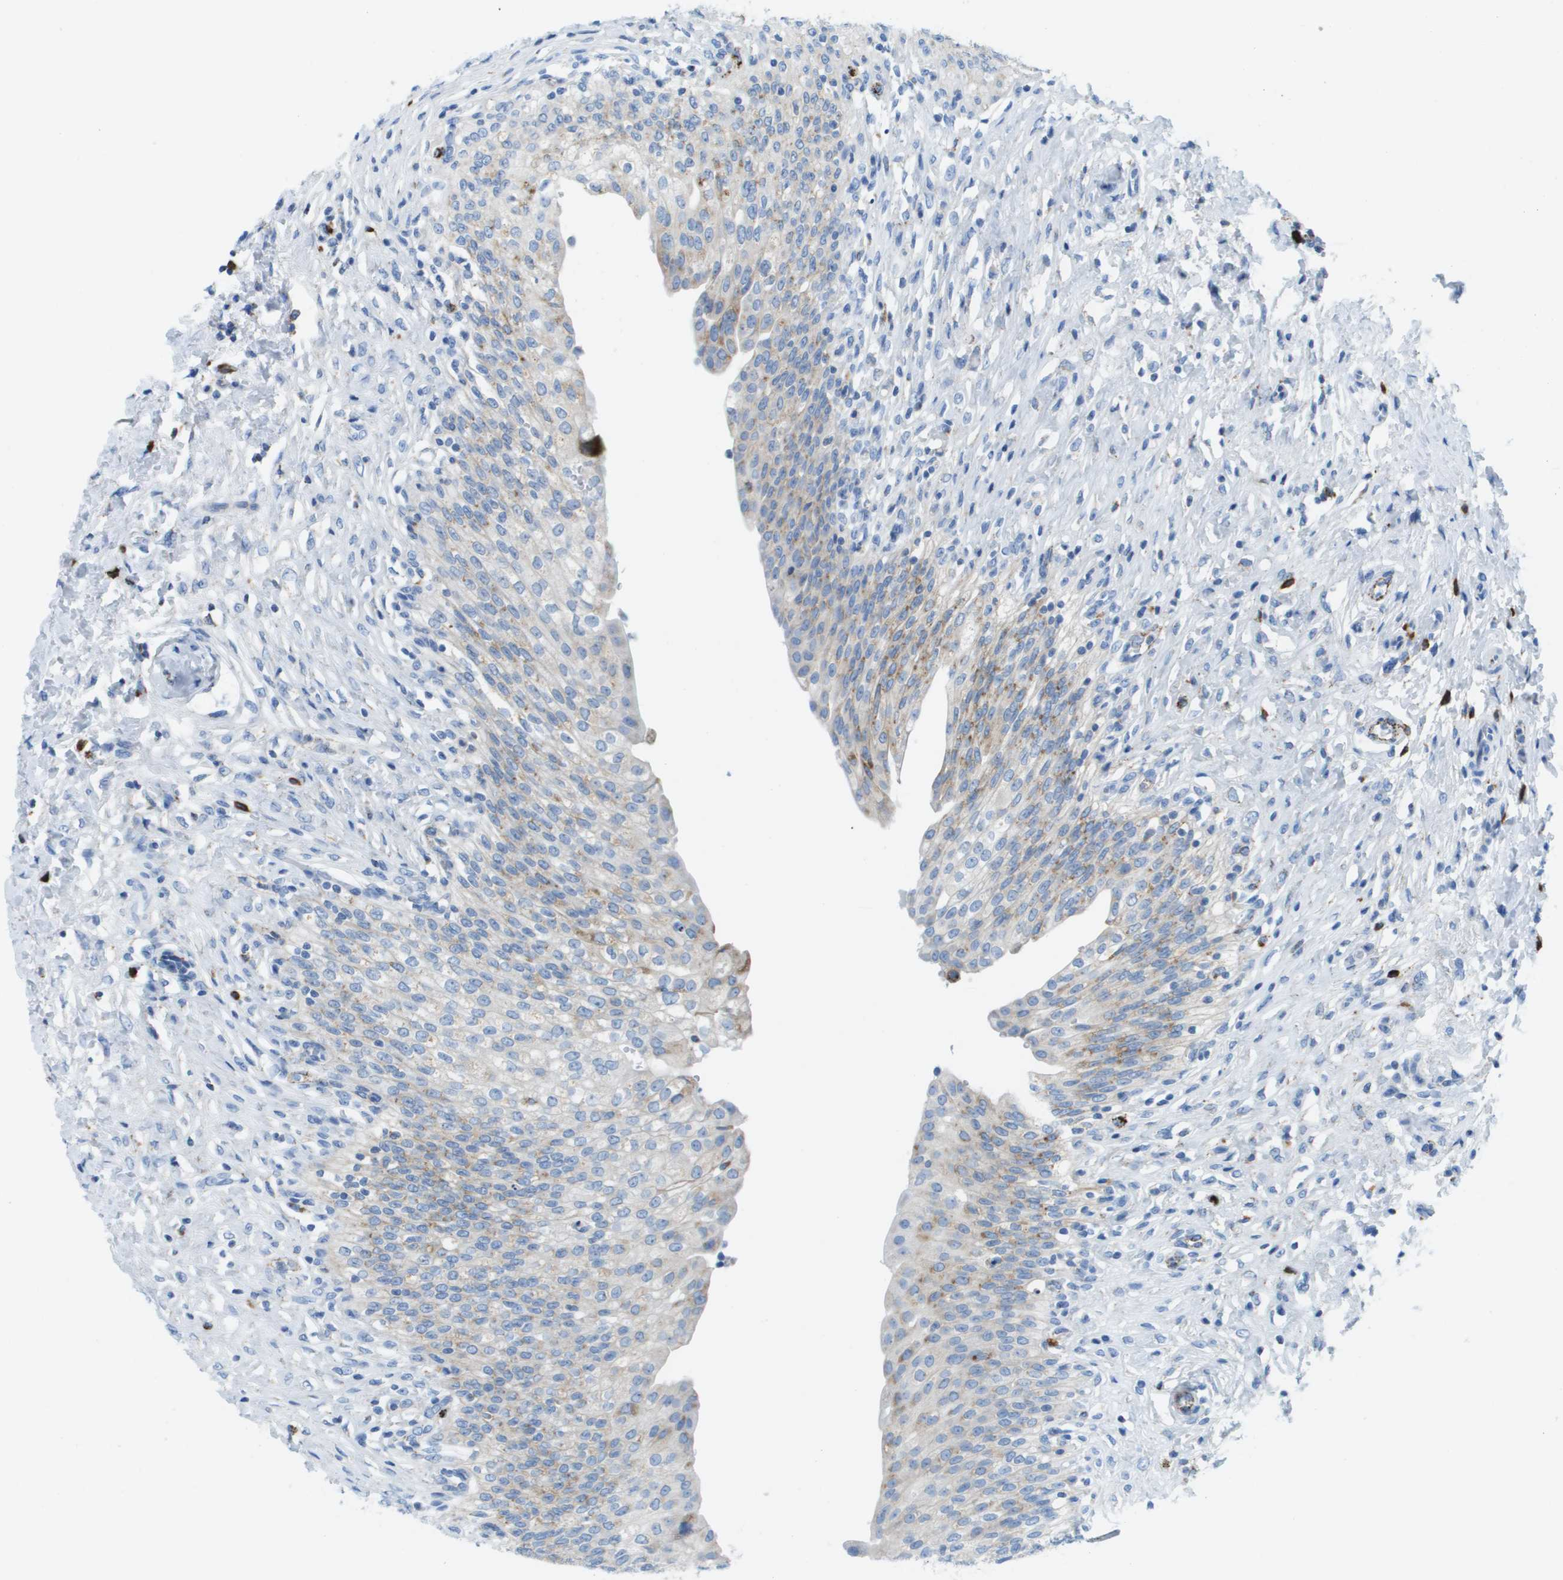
{"staining": {"intensity": "moderate", "quantity": "<25%", "location": "cytoplasmic/membranous"}, "tissue": "urinary bladder", "cell_type": "Urothelial cells", "image_type": "normal", "snomed": [{"axis": "morphology", "description": "Urothelial carcinoma, High grade"}, {"axis": "topography", "description": "Urinary bladder"}], "caption": "The immunohistochemical stain labels moderate cytoplasmic/membranous staining in urothelial cells of unremarkable urinary bladder.", "gene": "PRCP", "patient": {"sex": "male", "age": 46}}